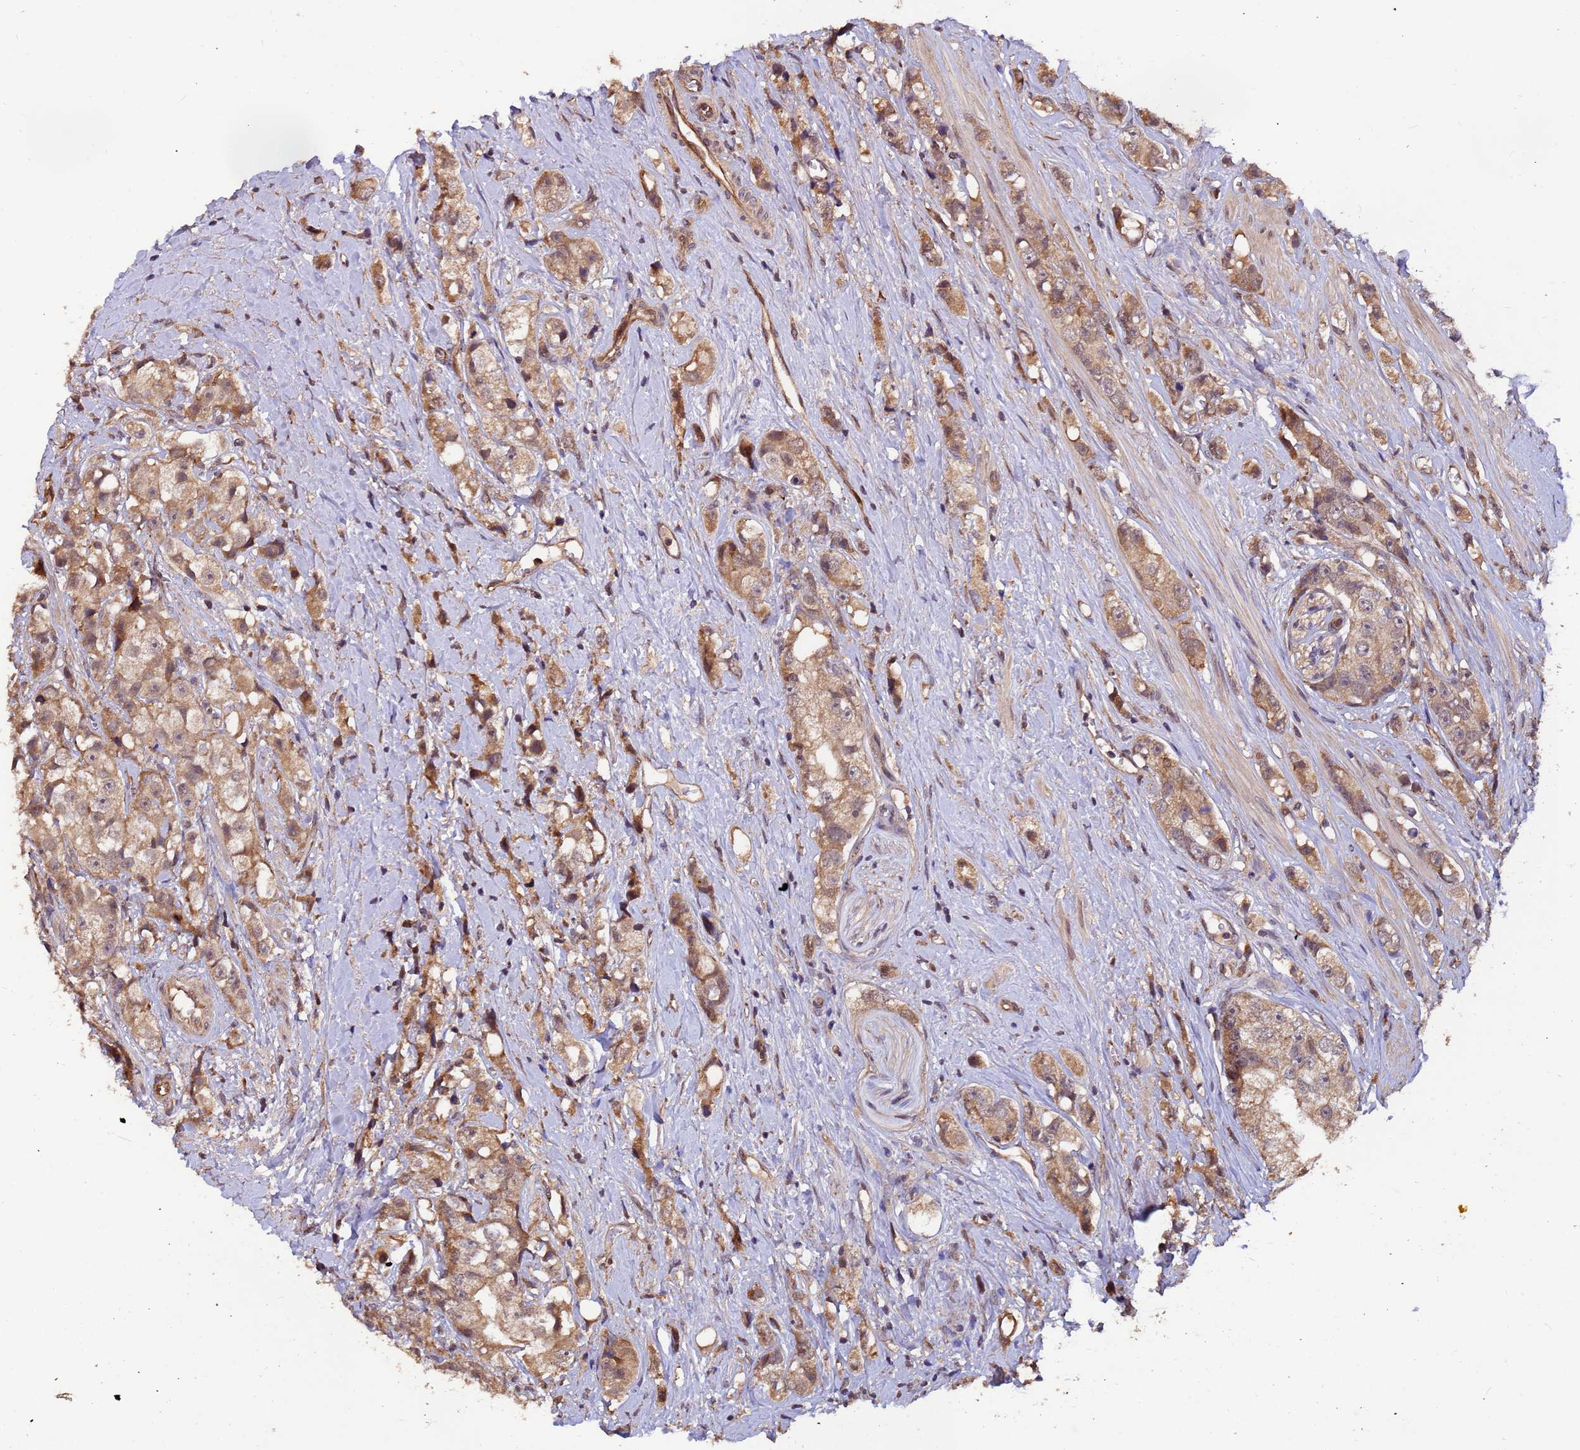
{"staining": {"intensity": "moderate", "quantity": ">75%", "location": "cytoplasmic/membranous,nuclear"}, "tissue": "prostate cancer", "cell_type": "Tumor cells", "image_type": "cancer", "snomed": [{"axis": "morphology", "description": "Adenocarcinoma, High grade"}, {"axis": "topography", "description": "Prostate"}], "caption": "Protein expression analysis of human prostate cancer (adenocarcinoma (high-grade)) reveals moderate cytoplasmic/membranous and nuclear staining in approximately >75% of tumor cells. The protein is stained brown, and the nuclei are stained in blue (DAB IHC with brightfield microscopy, high magnification).", "gene": "ZNF619", "patient": {"sex": "male", "age": 74}}